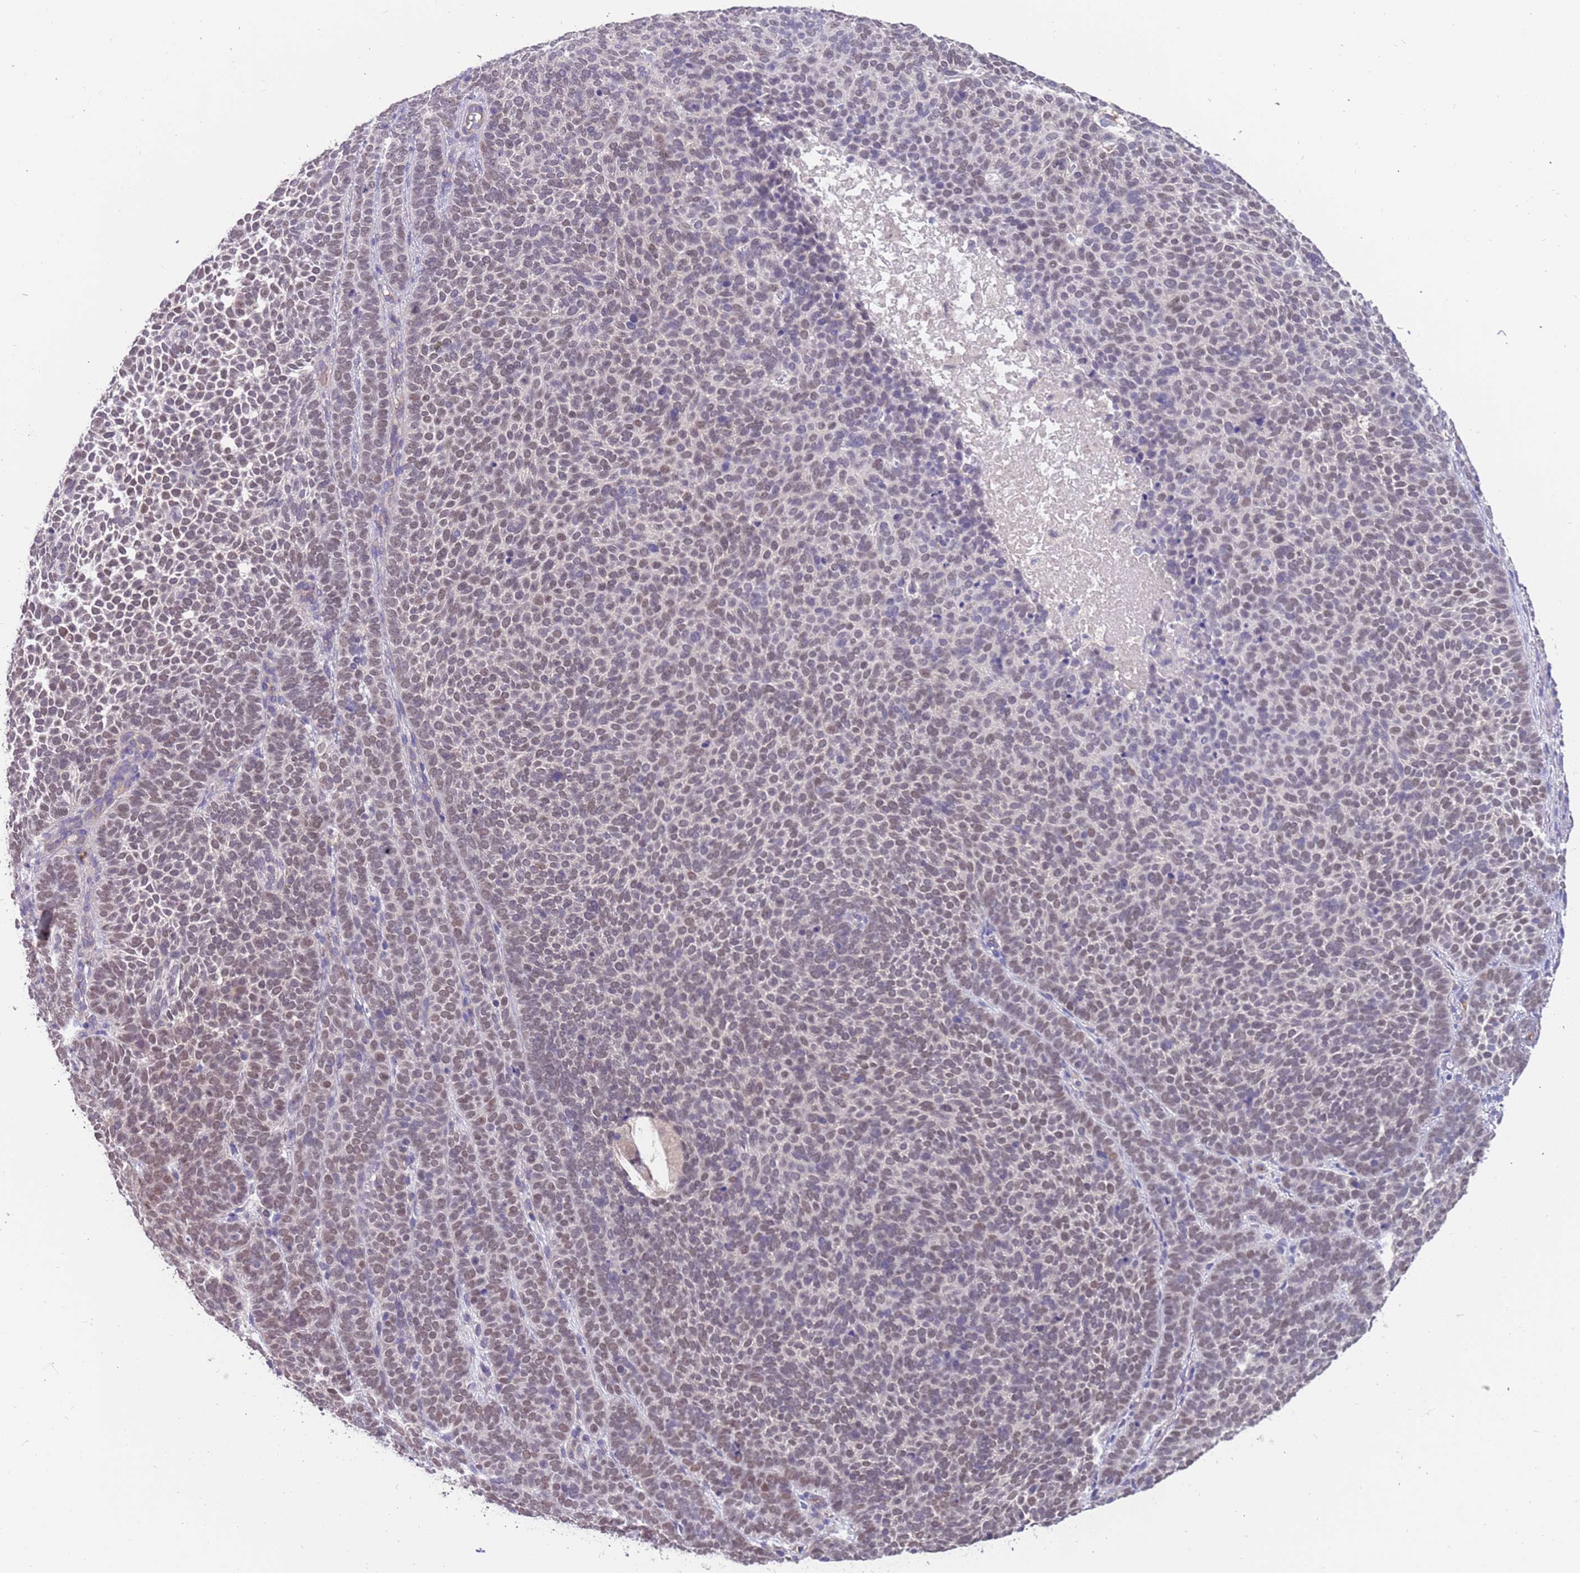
{"staining": {"intensity": "weak", "quantity": "25%-75%", "location": "nuclear"}, "tissue": "skin cancer", "cell_type": "Tumor cells", "image_type": "cancer", "snomed": [{"axis": "morphology", "description": "Basal cell carcinoma"}, {"axis": "topography", "description": "Skin"}], "caption": "High-magnification brightfield microscopy of skin basal cell carcinoma stained with DAB (3,3'-diaminobenzidine) (brown) and counterstained with hematoxylin (blue). tumor cells exhibit weak nuclear staining is seen in approximately25%-75% of cells.", "gene": "ZNF746", "patient": {"sex": "female", "age": 77}}